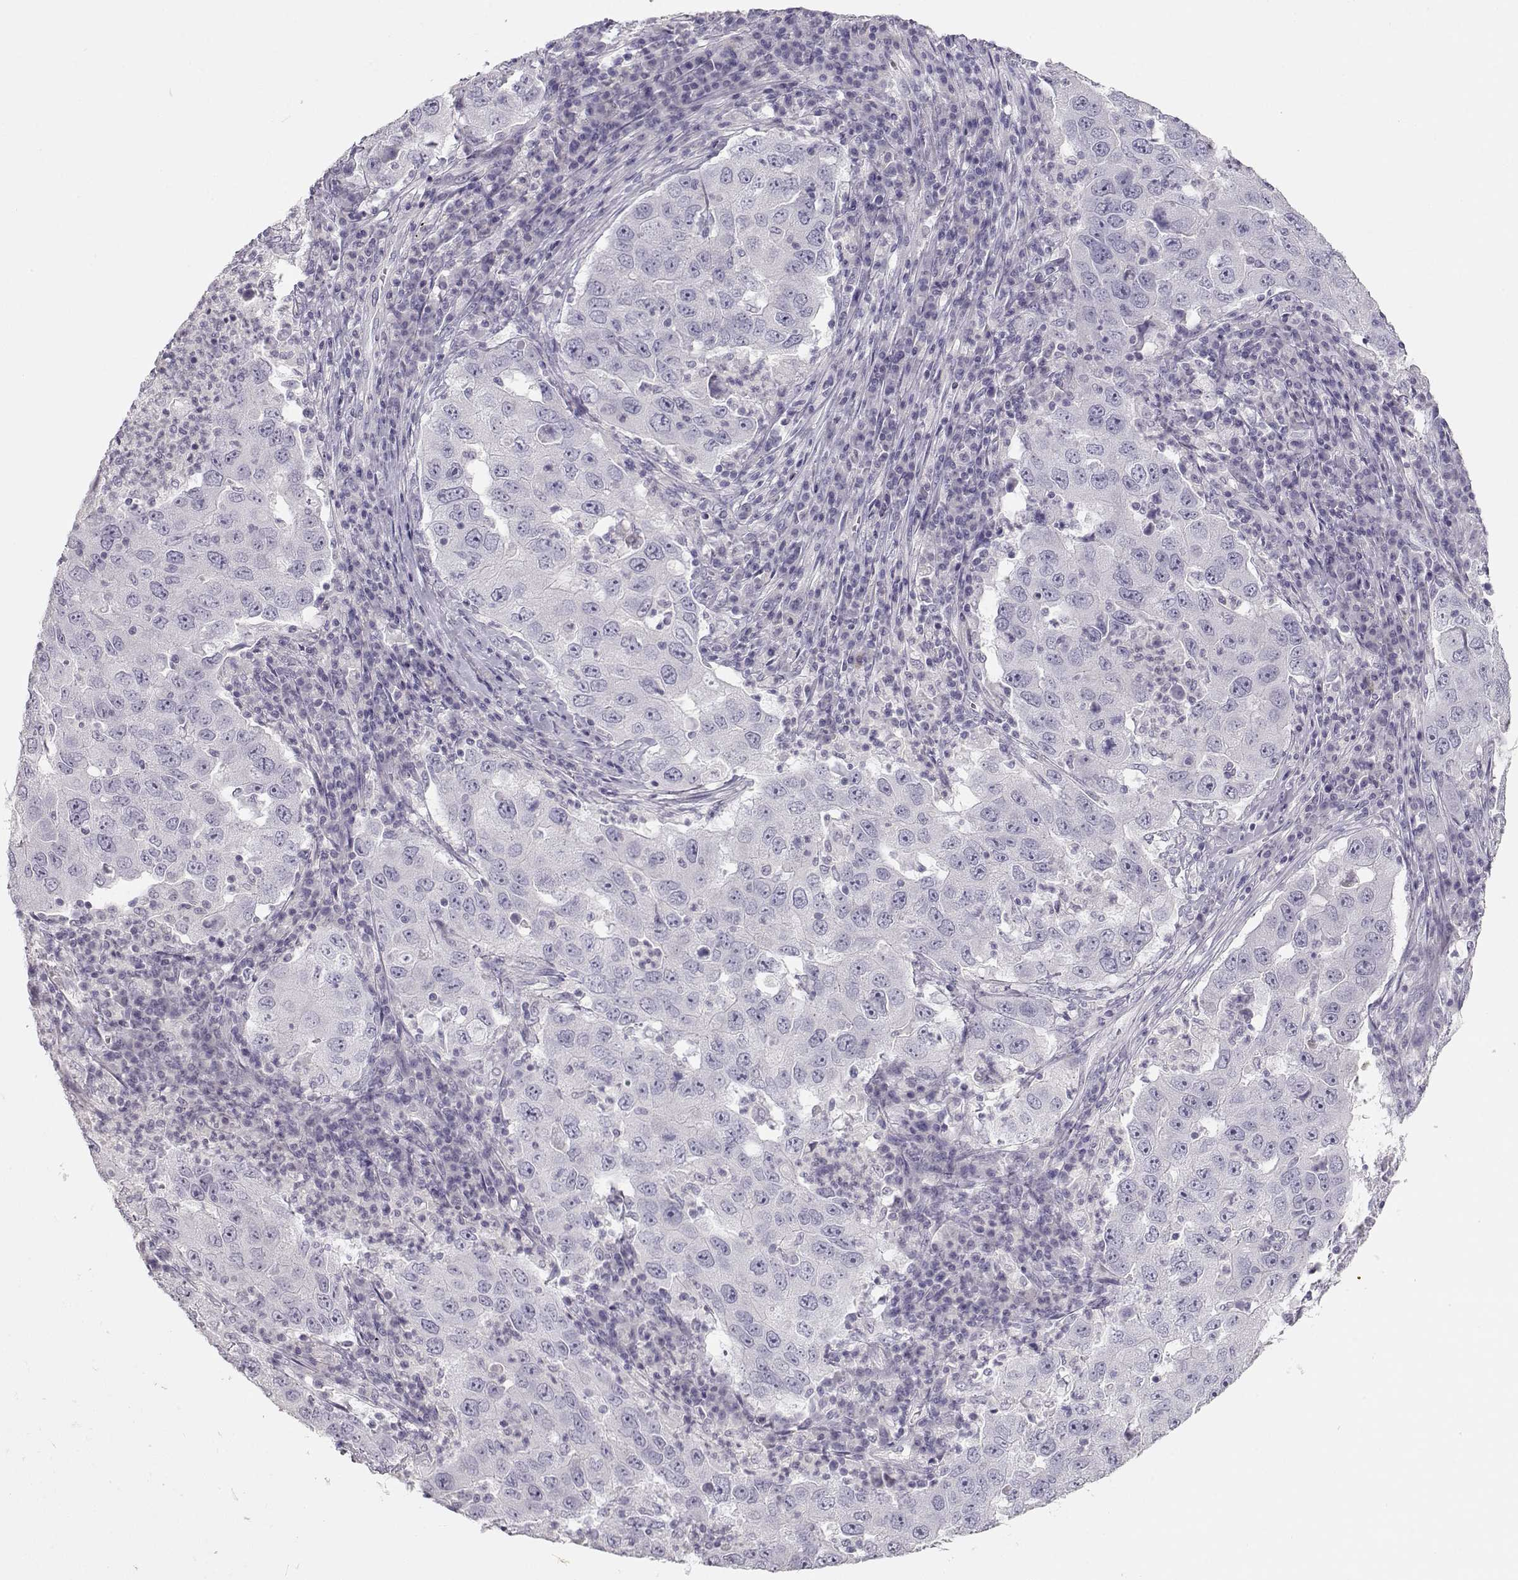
{"staining": {"intensity": "negative", "quantity": "none", "location": "none"}, "tissue": "lung cancer", "cell_type": "Tumor cells", "image_type": "cancer", "snomed": [{"axis": "morphology", "description": "Adenocarcinoma, NOS"}, {"axis": "topography", "description": "Lung"}], "caption": "Immunohistochemistry photomicrograph of lung cancer (adenocarcinoma) stained for a protein (brown), which shows no staining in tumor cells.", "gene": "LEPR", "patient": {"sex": "male", "age": 73}}